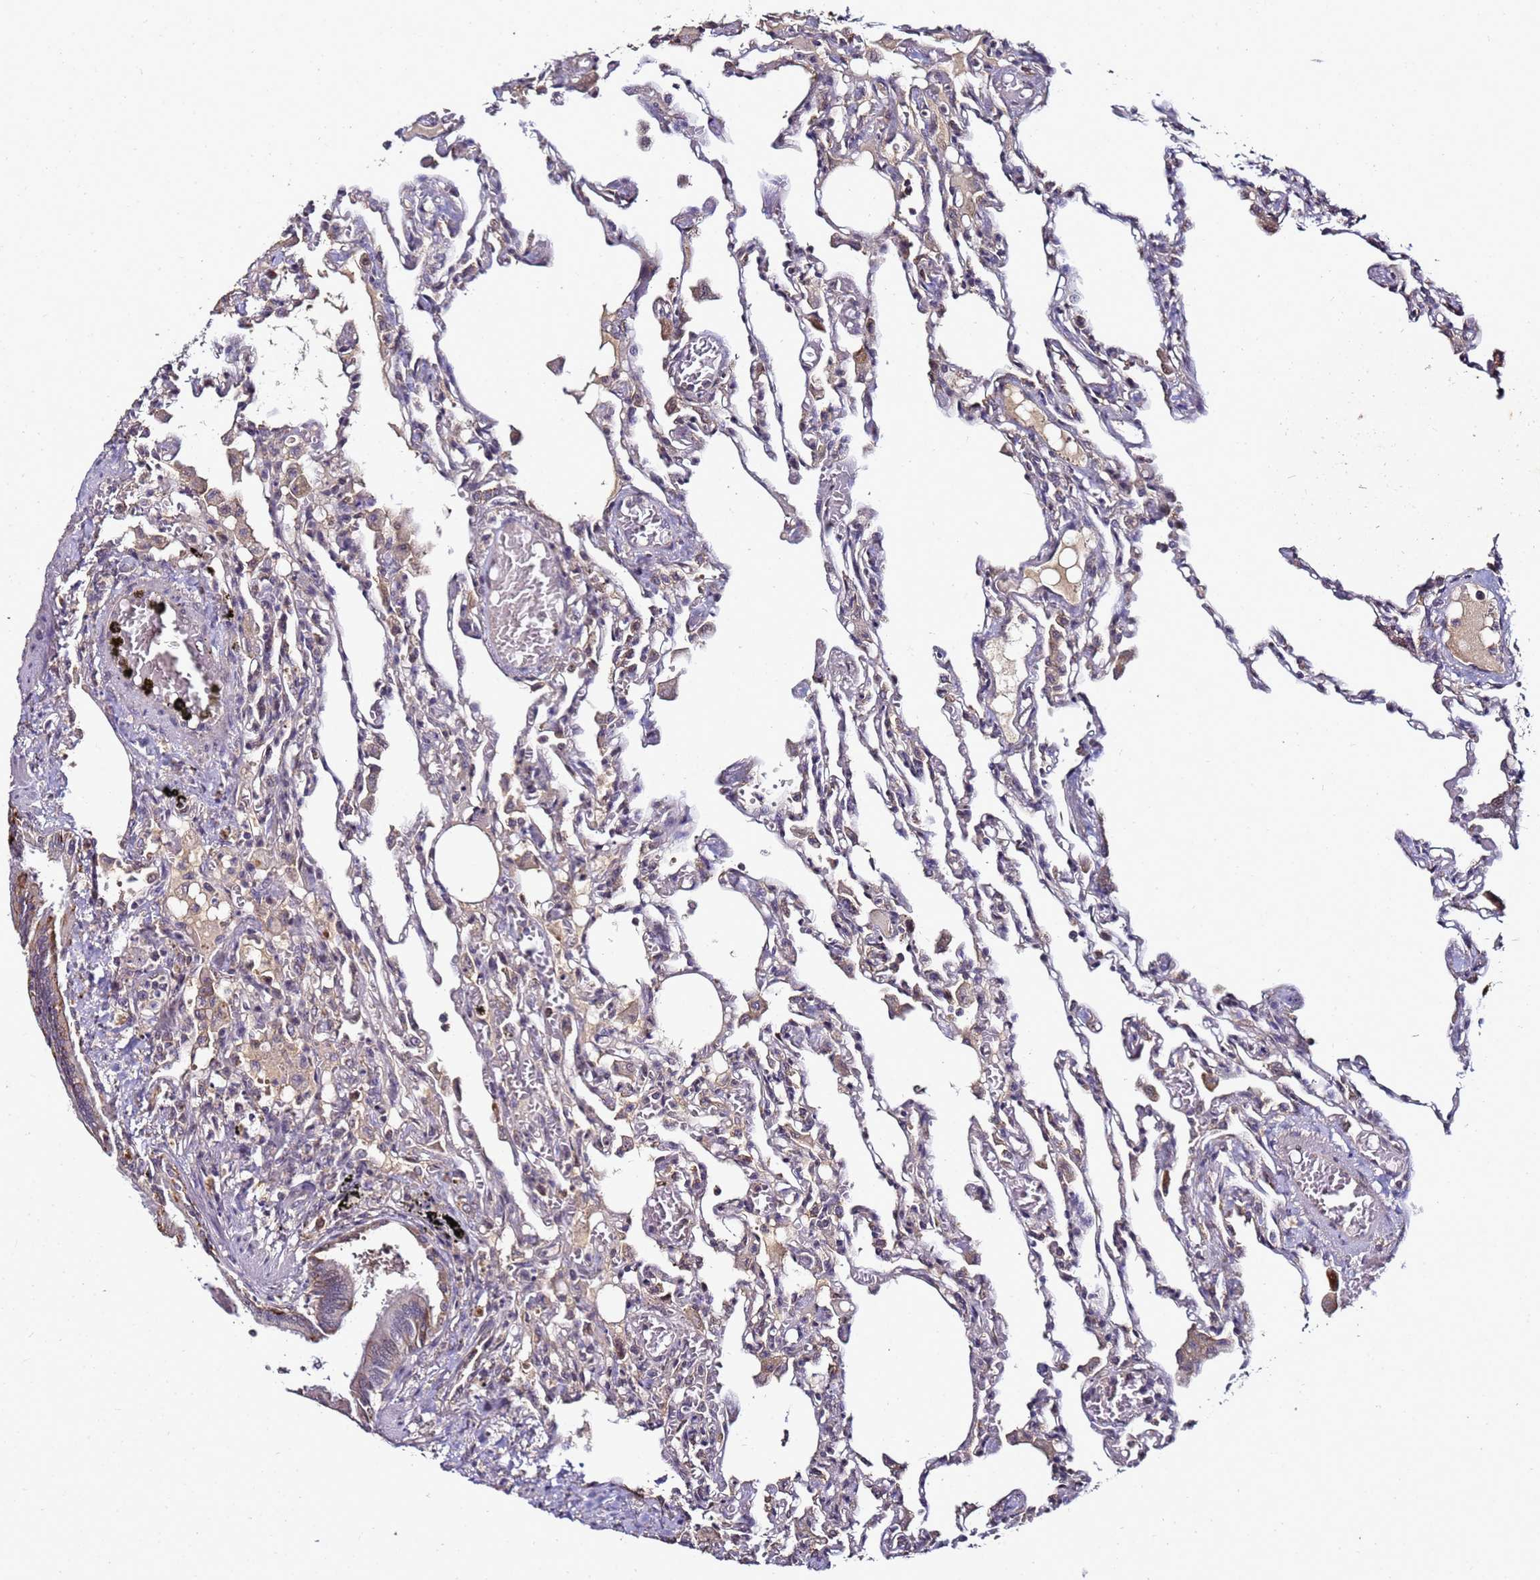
{"staining": {"intensity": "moderate", "quantity": "<25%", "location": "cytoplasmic/membranous"}, "tissue": "lung", "cell_type": "Alveolar cells", "image_type": "normal", "snomed": [{"axis": "morphology", "description": "Normal tissue, NOS"}, {"axis": "topography", "description": "Bronchus"}, {"axis": "topography", "description": "Lung"}], "caption": "DAB (3,3'-diaminobenzidine) immunohistochemical staining of benign human lung demonstrates moderate cytoplasmic/membranous protein staining in about <25% of alveolar cells.", "gene": "ANKRD17", "patient": {"sex": "female", "age": 49}}